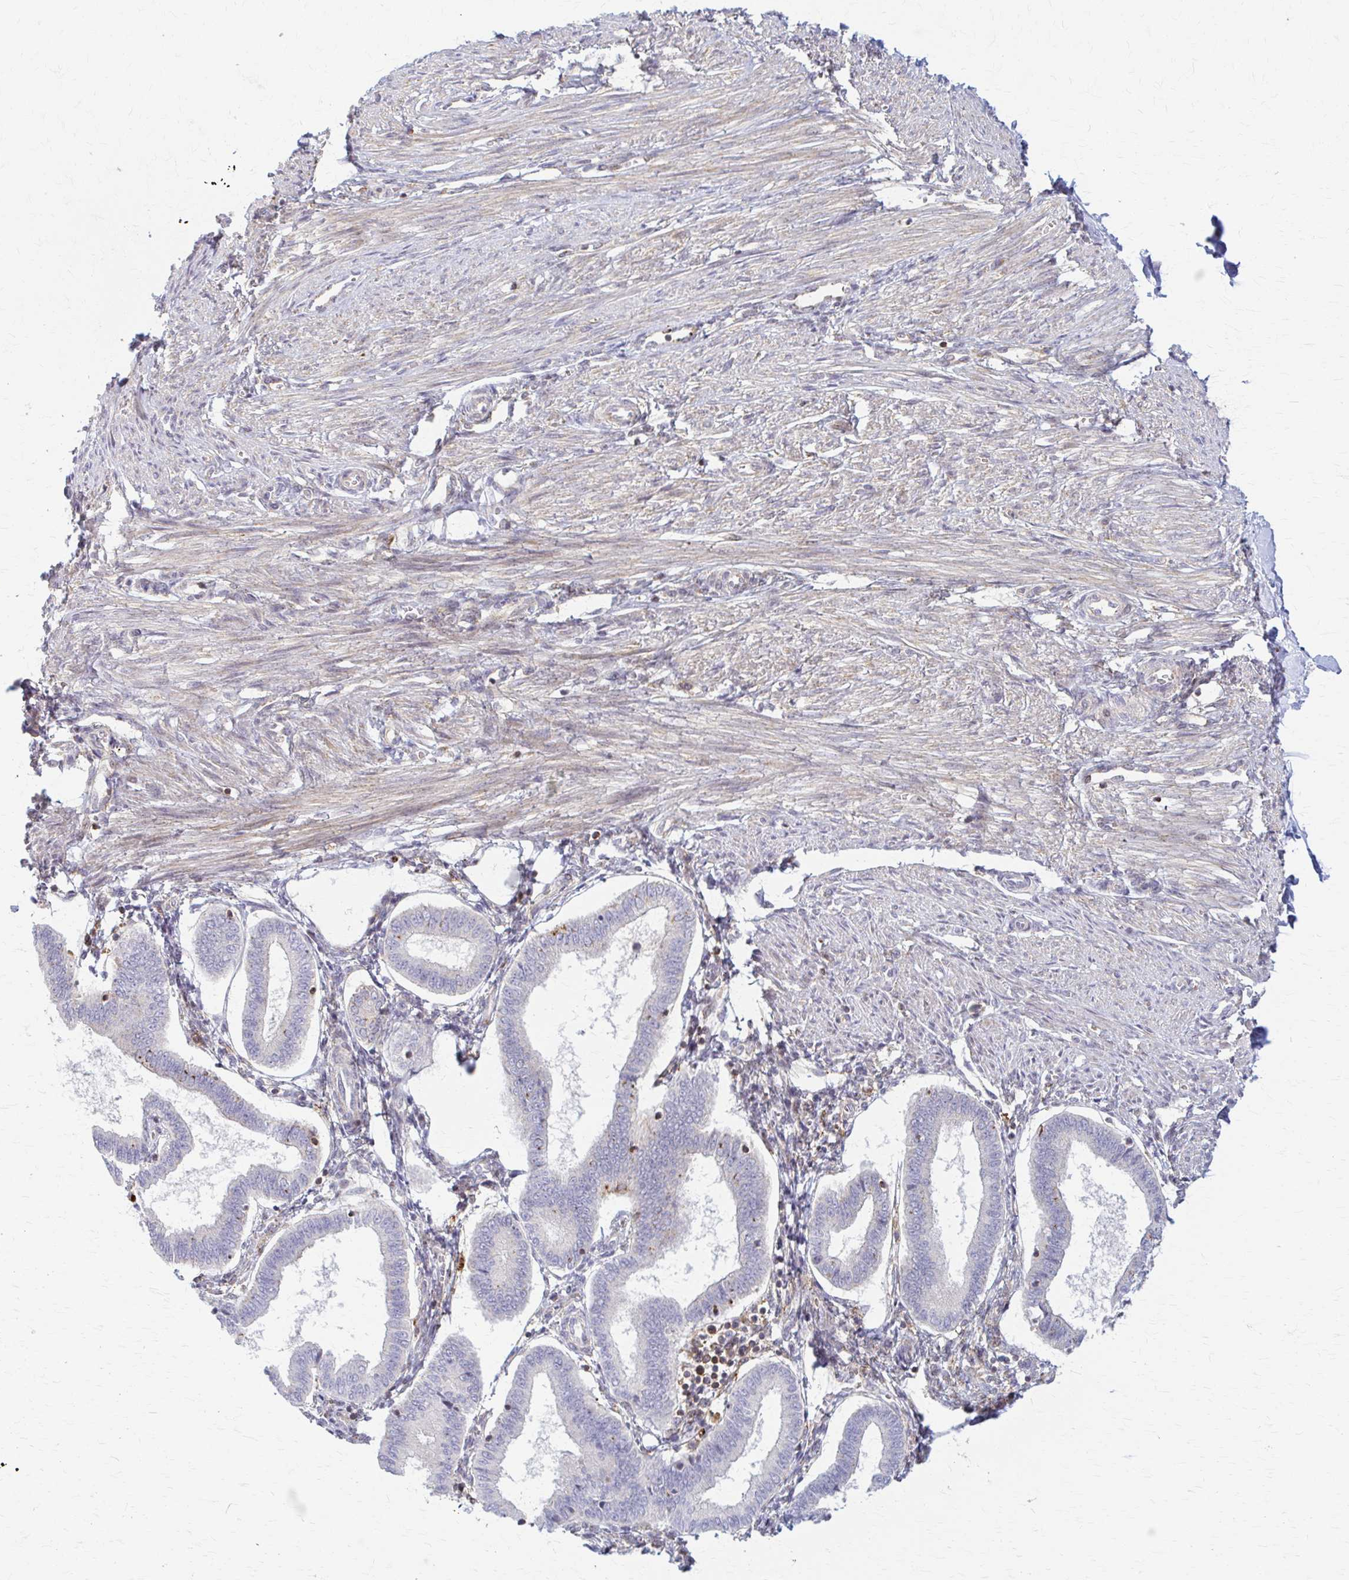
{"staining": {"intensity": "moderate", "quantity": "<25%", "location": "cytoplasmic/membranous"}, "tissue": "endometrium", "cell_type": "Cells in endometrial stroma", "image_type": "normal", "snomed": [{"axis": "morphology", "description": "Normal tissue, NOS"}, {"axis": "topography", "description": "Endometrium"}], "caption": "Normal endometrium reveals moderate cytoplasmic/membranous expression in approximately <25% of cells in endometrial stroma, visualized by immunohistochemistry.", "gene": "ARHGAP35", "patient": {"sex": "female", "age": 24}}